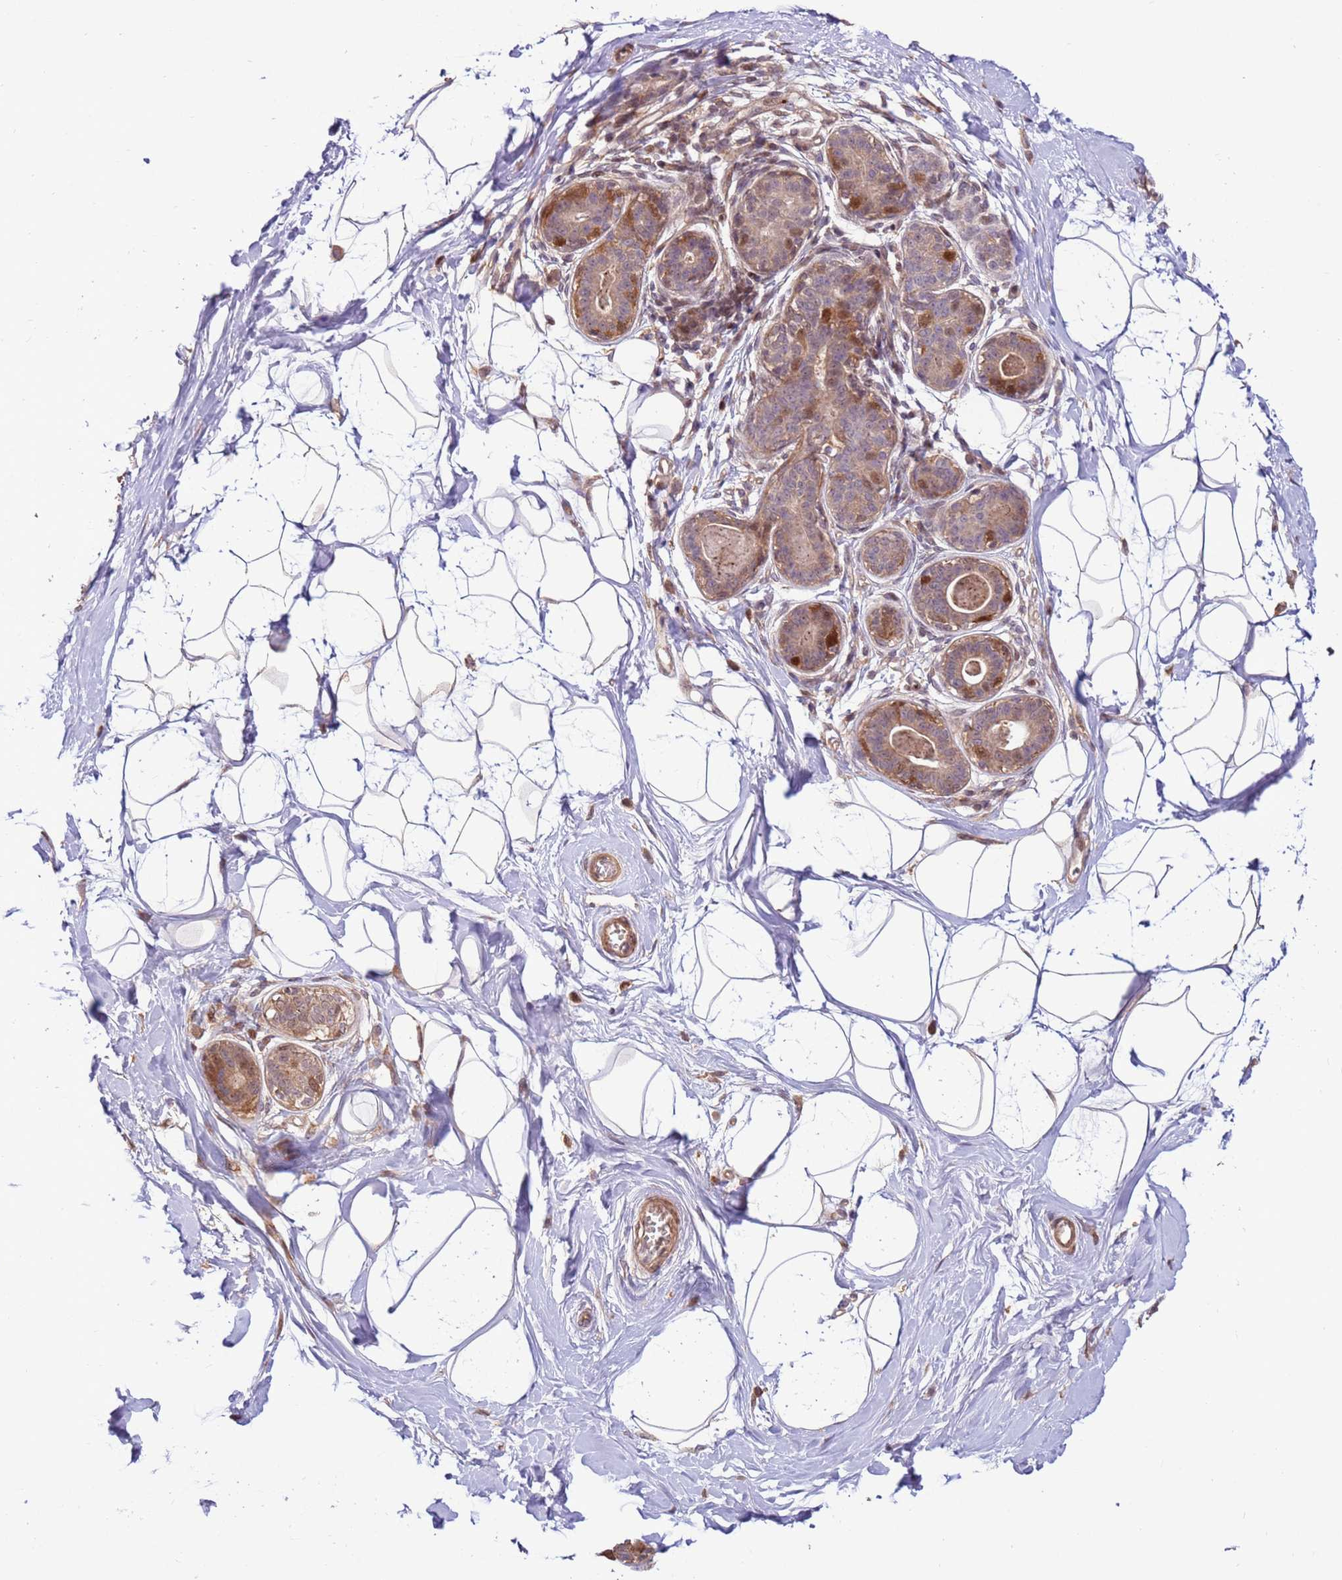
{"staining": {"intensity": "negative", "quantity": "none", "location": "none"}, "tissue": "breast", "cell_type": "Adipocytes", "image_type": "normal", "snomed": [{"axis": "morphology", "description": "Normal tissue, NOS"}, {"axis": "topography", "description": "Breast"}], "caption": "This is a micrograph of immunohistochemistry (IHC) staining of benign breast, which shows no positivity in adipocytes. (DAB immunohistochemistry with hematoxylin counter stain).", "gene": "CCDC112", "patient": {"sex": "female", "age": 45}}